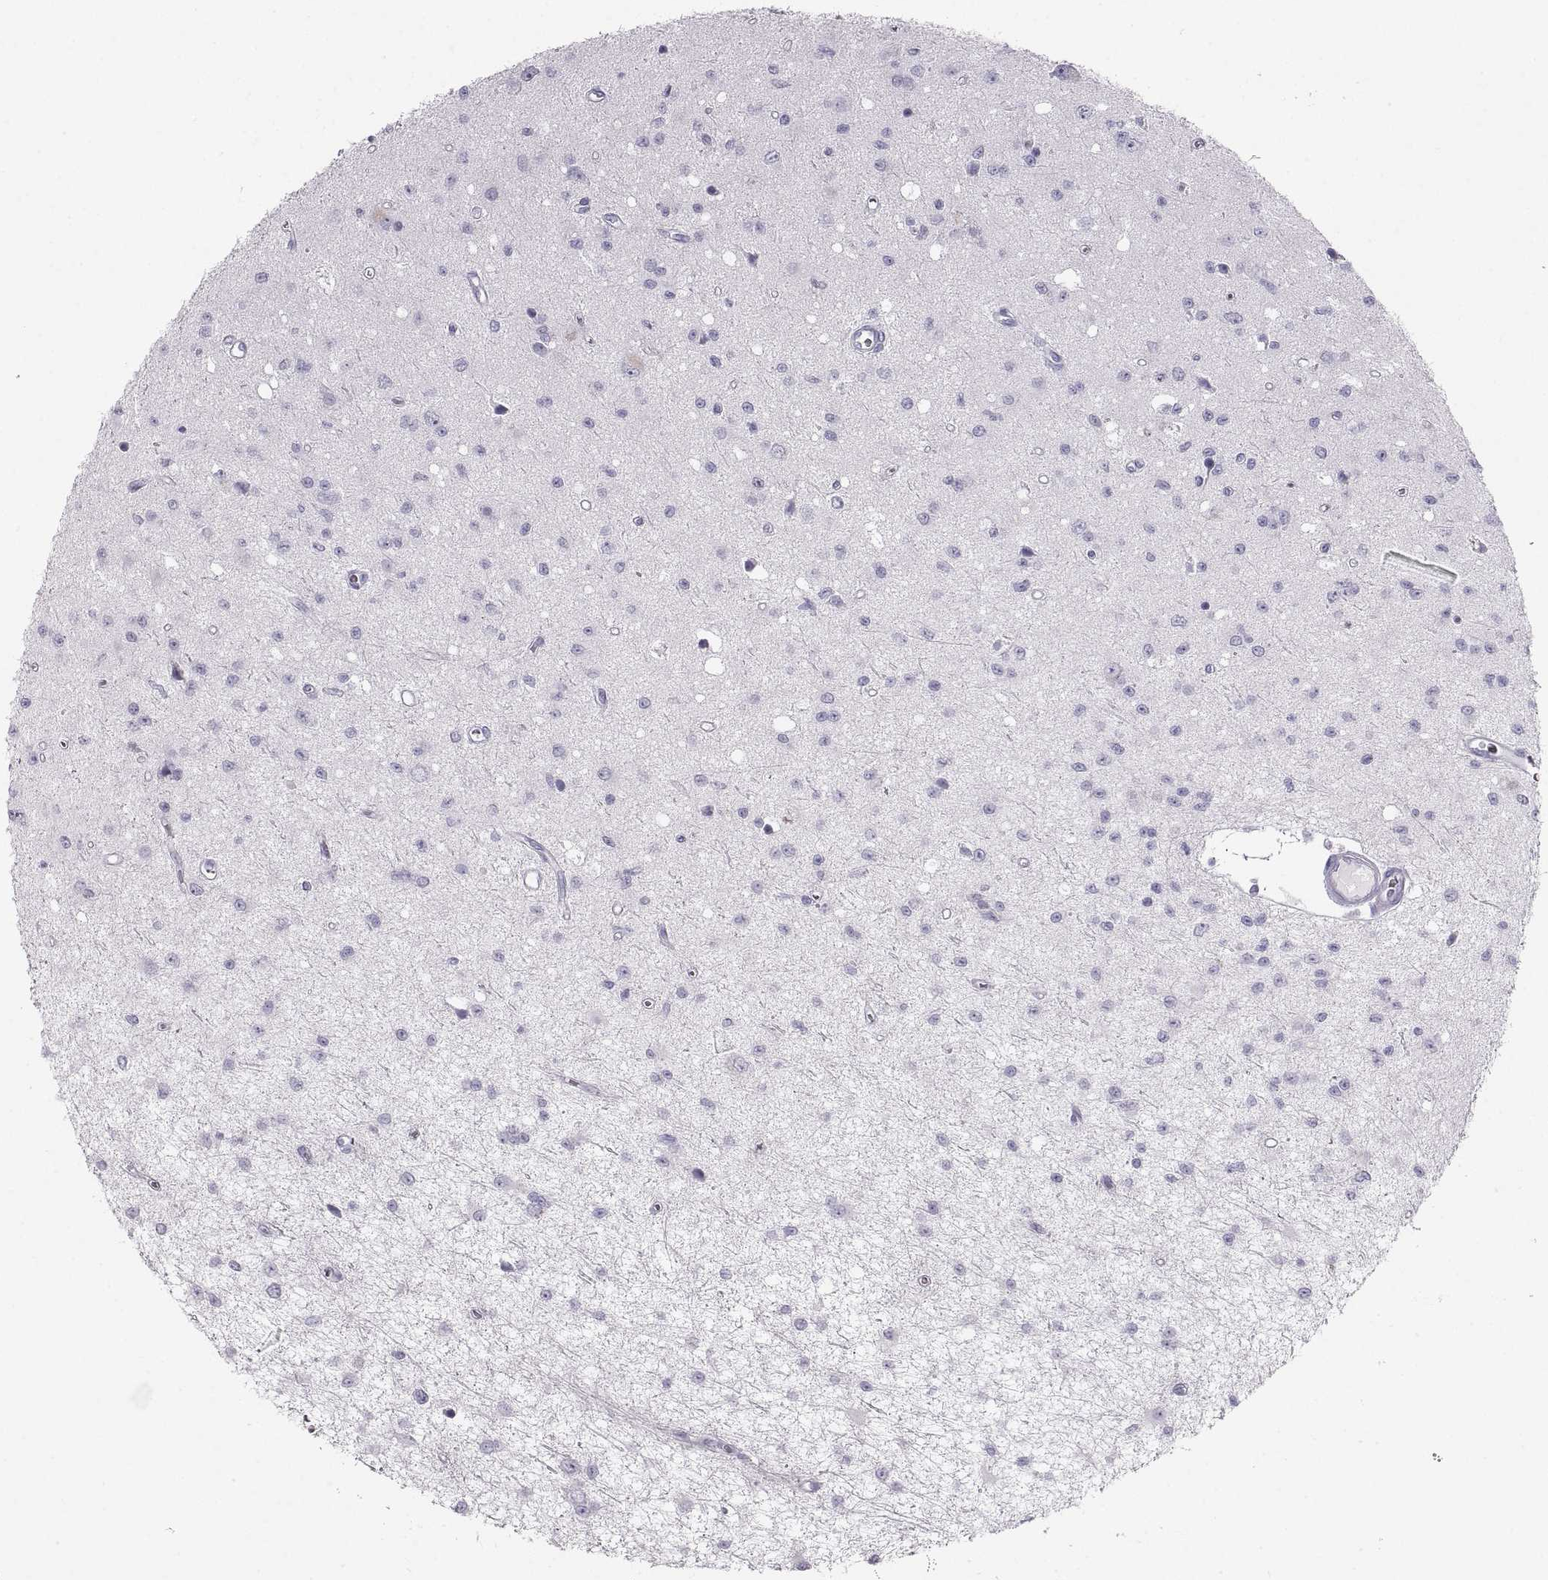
{"staining": {"intensity": "negative", "quantity": "none", "location": "none"}, "tissue": "glioma", "cell_type": "Tumor cells", "image_type": "cancer", "snomed": [{"axis": "morphology", "description": "Glioma, malignant, Low grade"}, {"axis": "topography", "description": "Brain"}], "caption": "Glioma was stained to show a protein in brown. There is no significant staining in tumor cells.", "gene": "SEMG1", "patient": {"sex": "female", "age": 45}}